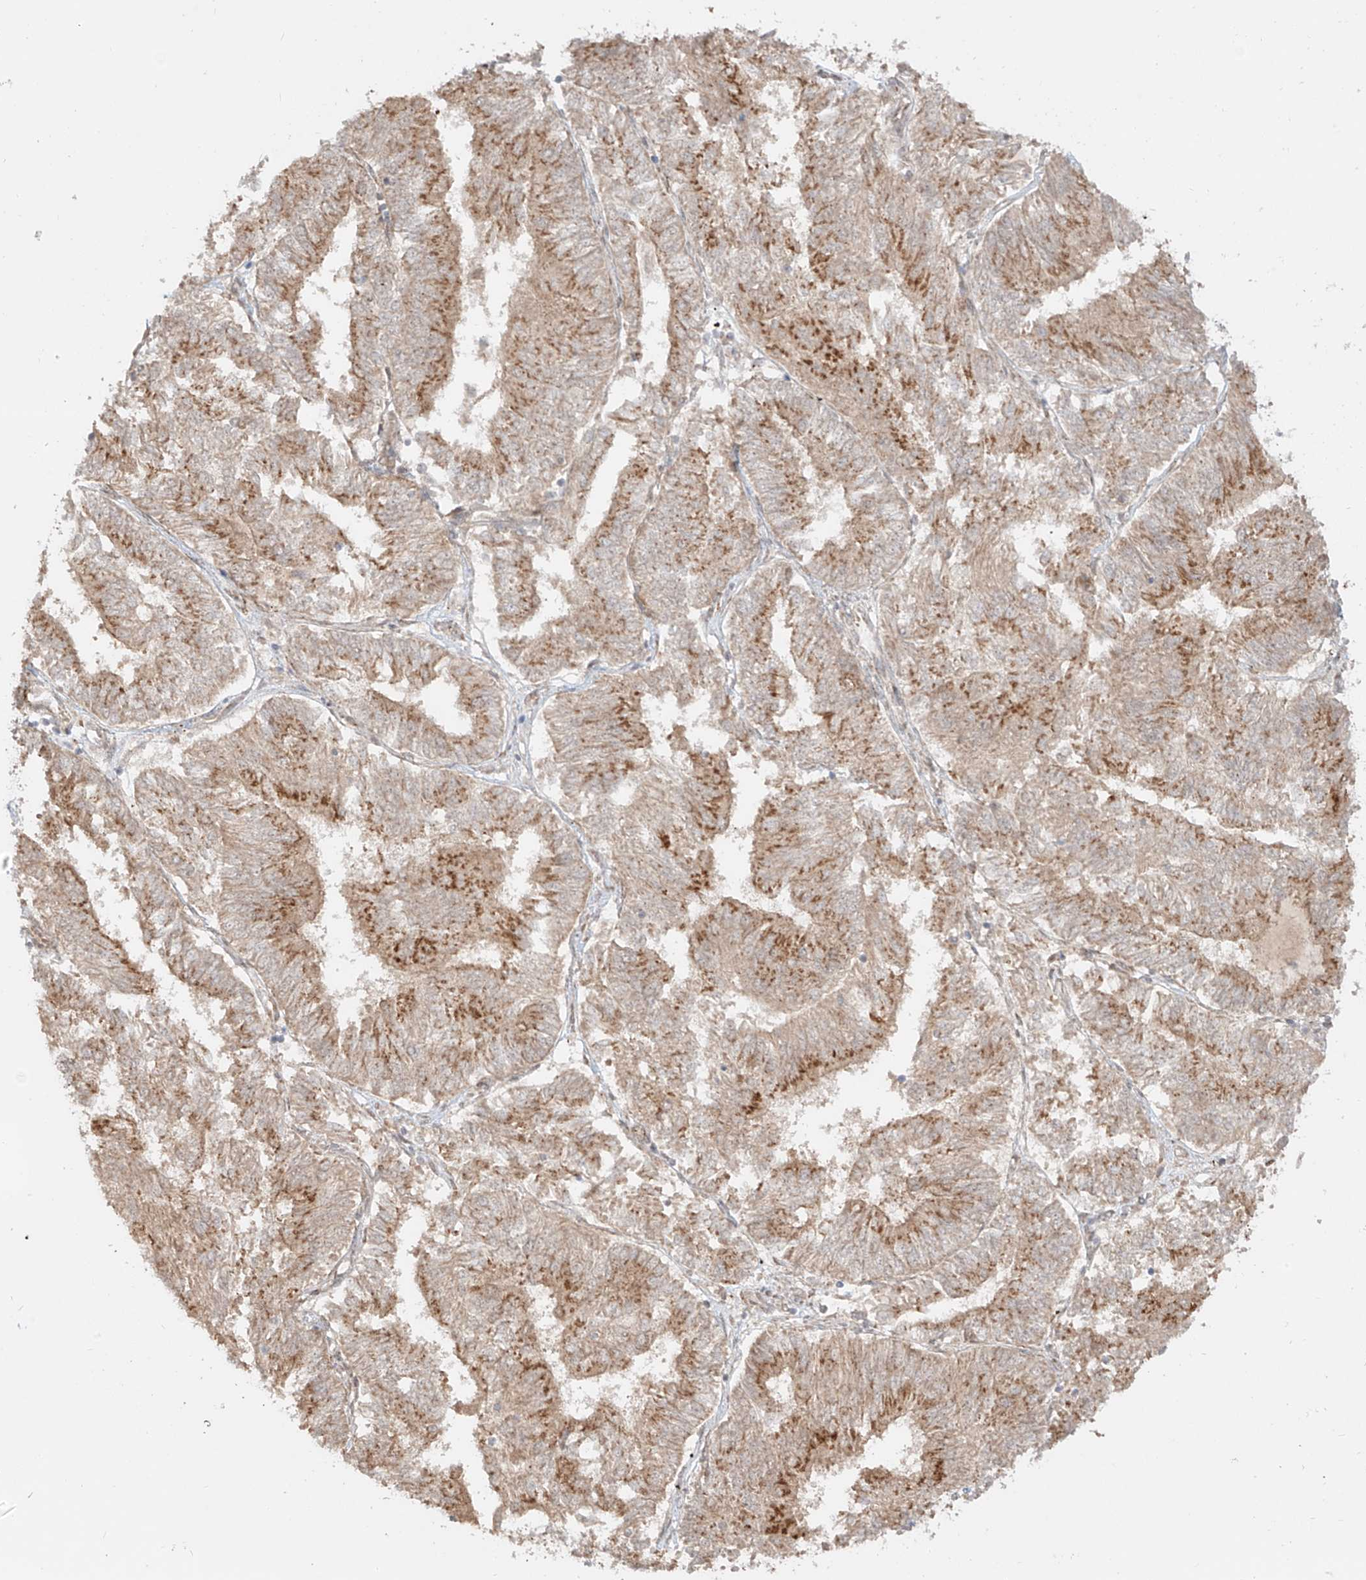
{"staining": {"intensity": "moderate", "quantity": ">75%", "location": "cytoplasmic/membranous"}, "tissue": "endometrial cancer", "cell_type": "Tumor cells", "image_type": "cancer", "snomed": [{"axis": "morphology", "description": "Adenocarcinoma, NOS"}, {"axis": "topography", "description": "Endometrium"}], "caption": "Moderate cytoplasmic/membranous protein expression is present in about >75% of tumor cells in adenocarcinoma (endometrial). The staining is performed using DAB (3,3'-diaminobenzidine) brown chromogen to label protein expression. The nuclei are counter-stained blue using hematoxylin.", "gene": "ZNF287", "patient": {"sex": "female", "age": 58}}